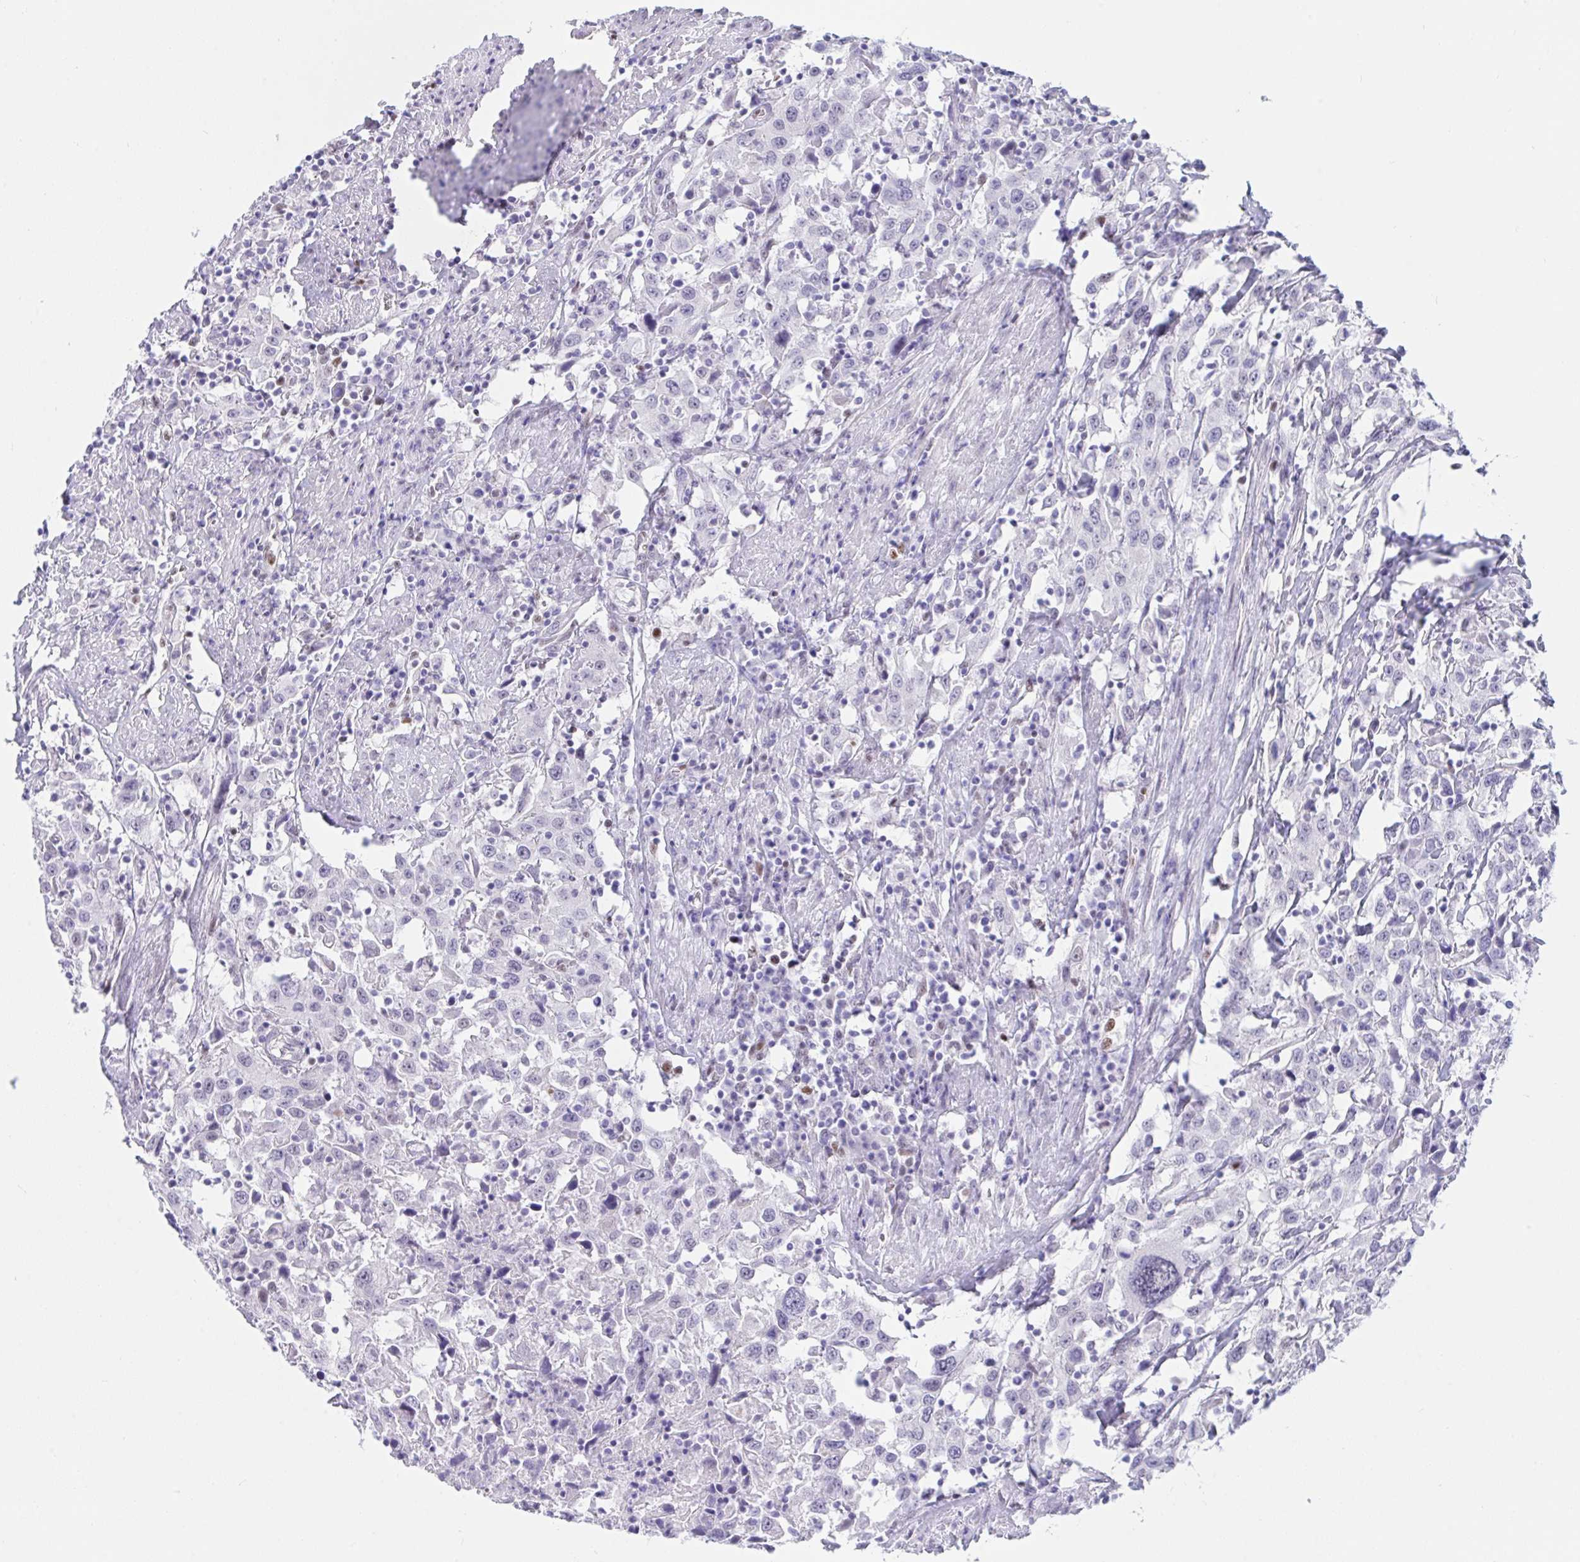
{"staining": {"intensity": "negative", "quantity": "none", "location": "none"}, "tissue": "urothelial cancer", "cell_type": "Tumor cells", "image_type": "cancer", "snomed": [{"axis": "morphology", "description": "Urothelial carcinoma, High grade"}, {"axis": "topography", "description": "Urinary bladder"}], "caption": "Immunohistochemistry of human high-grade urothelial carcinoma demonstrates no positivity in tumor cells. Nuclei are stained in blue.", "gene": "IKZF2", "patient": {"sex": "male", "age": 61}}